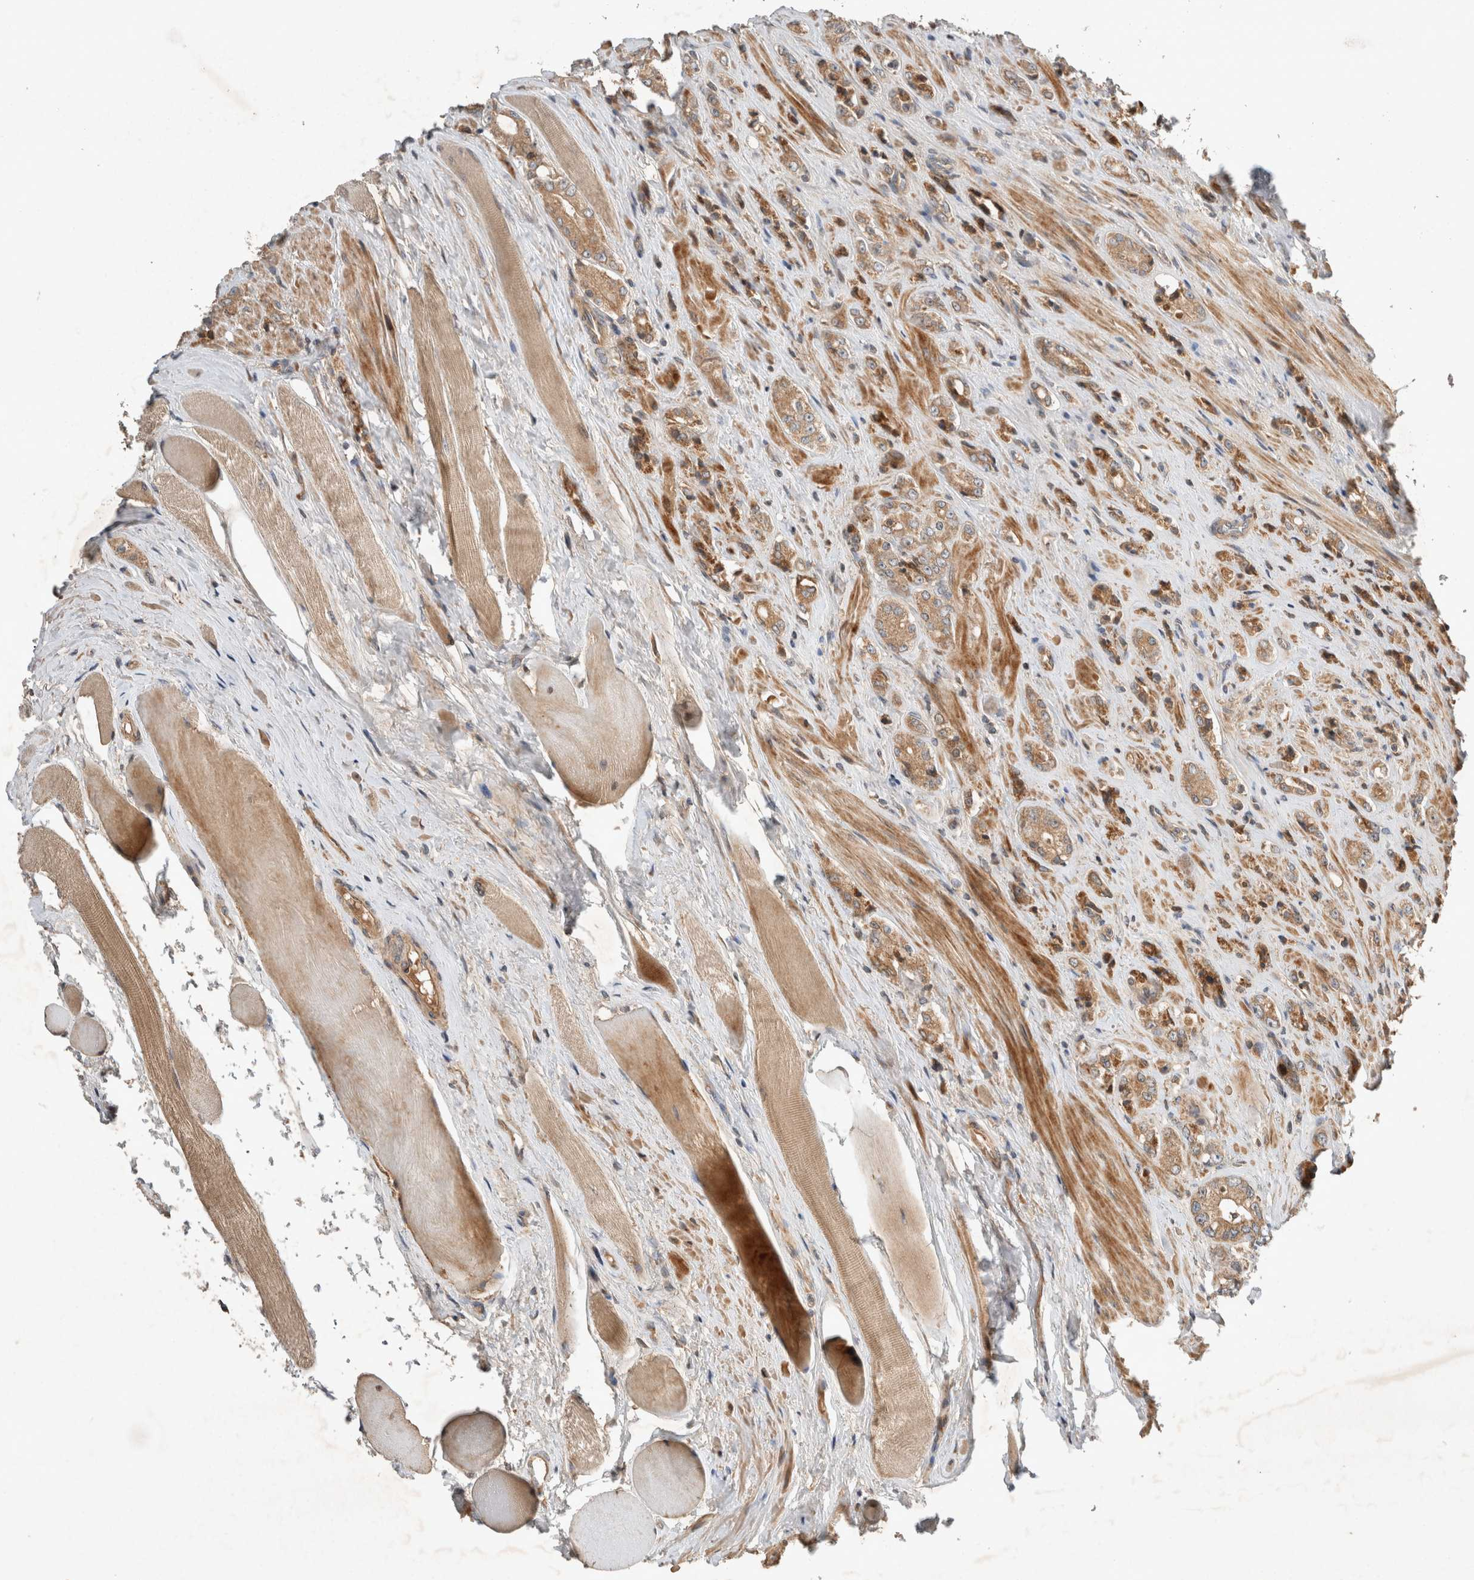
{"staining": {"intensity": "weak", "quantity": ">75%", "location": "cytoplasmic/membranous"}, "tissue": "prostate cancer", "cell_type": "Tumor cells", "image_type": "cancer", "snomed": [{"axis": "morphology", "description": "Adenocarcinoma, High grade"}, {"axis": "topography", "description": "Prostate"}], "caption": "IHC image of neoplastic tissue: high-grade adenocarcinoma (prostate) stained using immunohistochemistry demonstrates low levels of weak protein expression localized specifically in the cytoplasmic/membranous of tumor cells, appearing as a cytoplasmic/membranous brown color.", "gene": "ARMC9", "patient": {"sex": "male", "age": 61}}